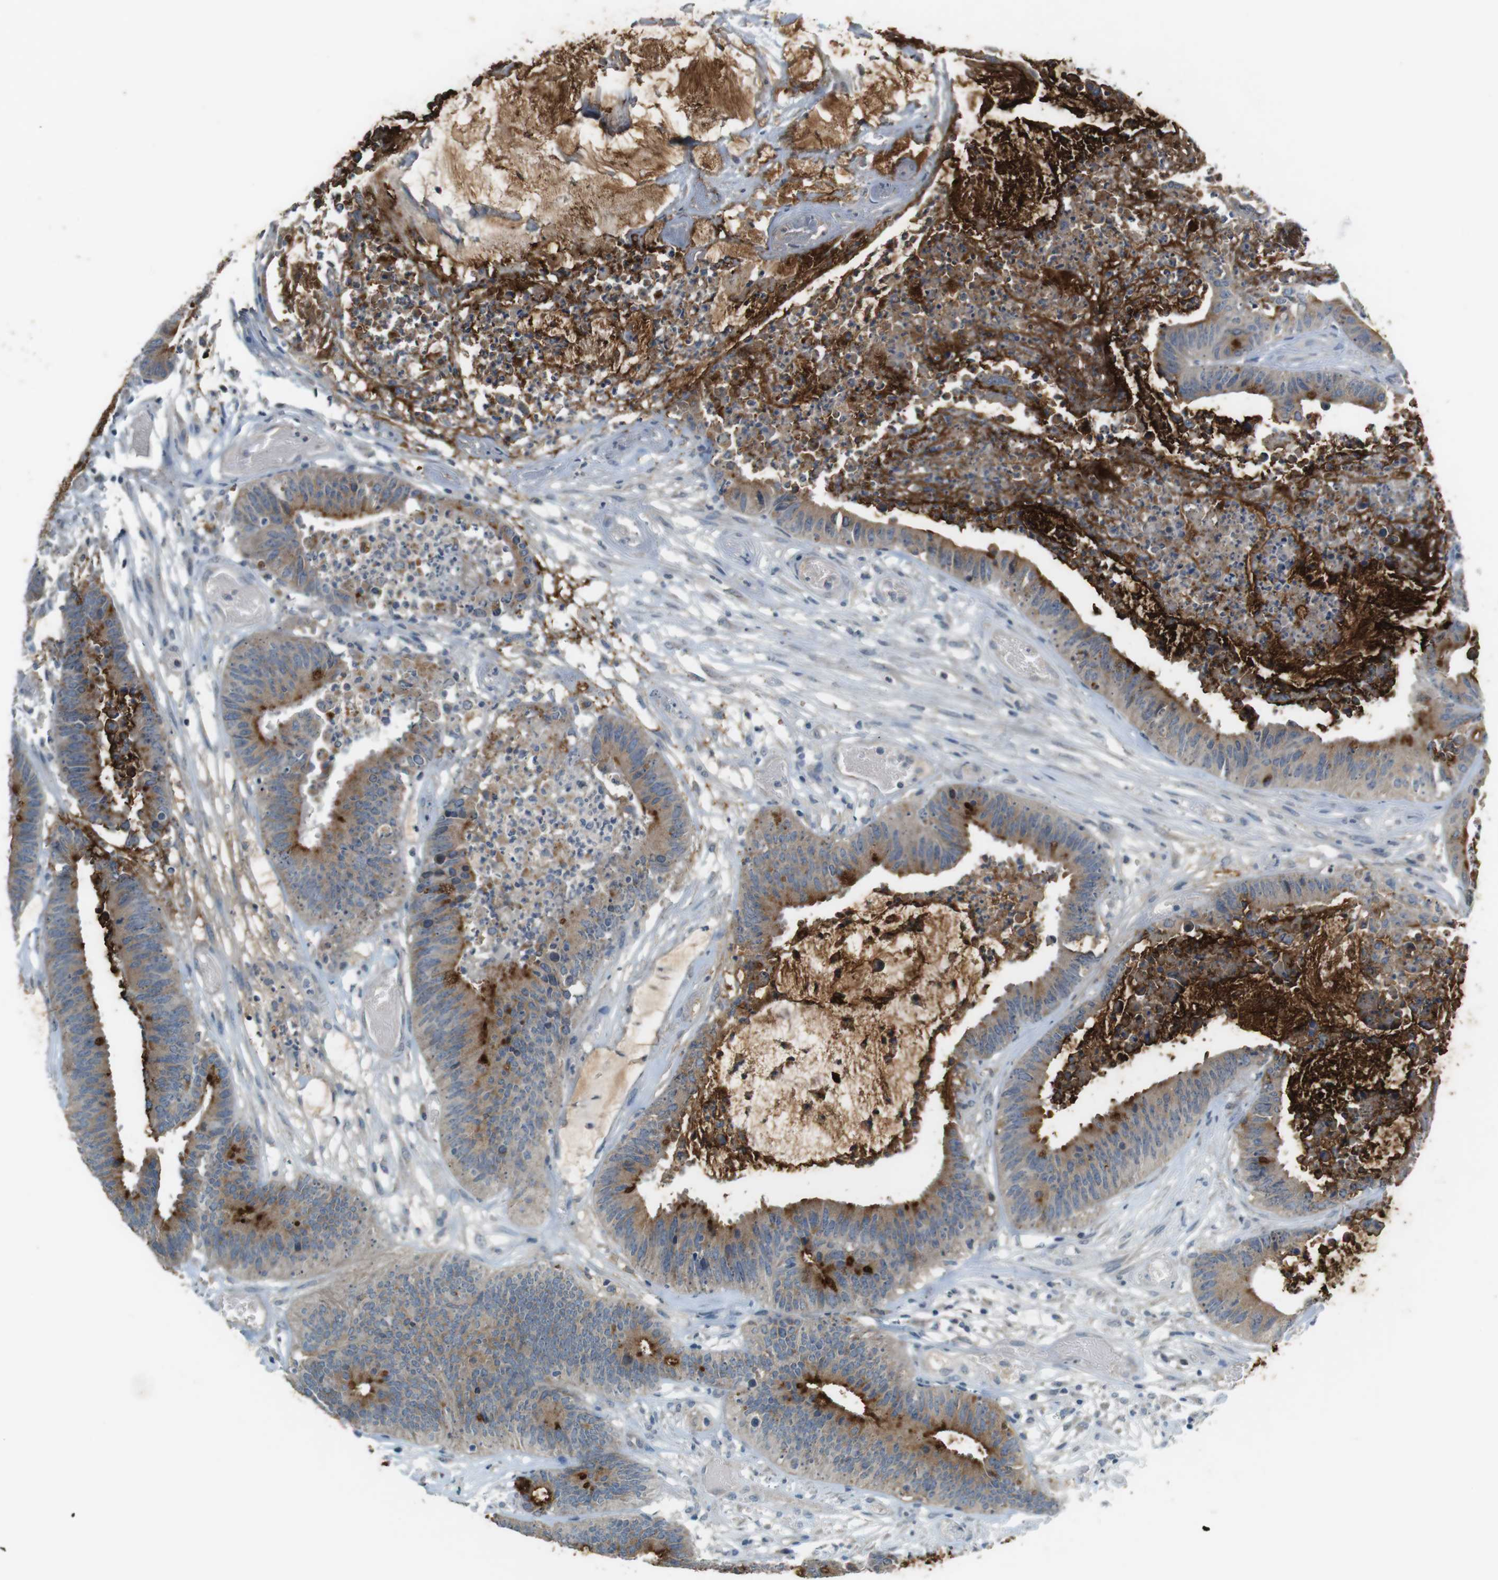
{"staining": {"intensity": "strong", "quantity": "25%-75%", "location": "cytoplasmic/membranous"}, "tissue": "colorectal cancer", "cell_type": "Tumor cells", "image_type": "cancer", "snomed": [{"axis": "morphology", "description": "Adenocarcinoma, NOS"}, {"axis": "topography", "description": "Rectum"}], "caption": "IHC of colorectal cancer (adenocarcinoma) shows high levels of strong cytoplasmic/membranous positivity in about 25%-75% of tumor cells. Immunohistochemistry (ihc) stains the protein of interest in brown and the nuclei are stained blue.", "gene": "MUC5B", "patient": {"sex": "female", "age": 66}}